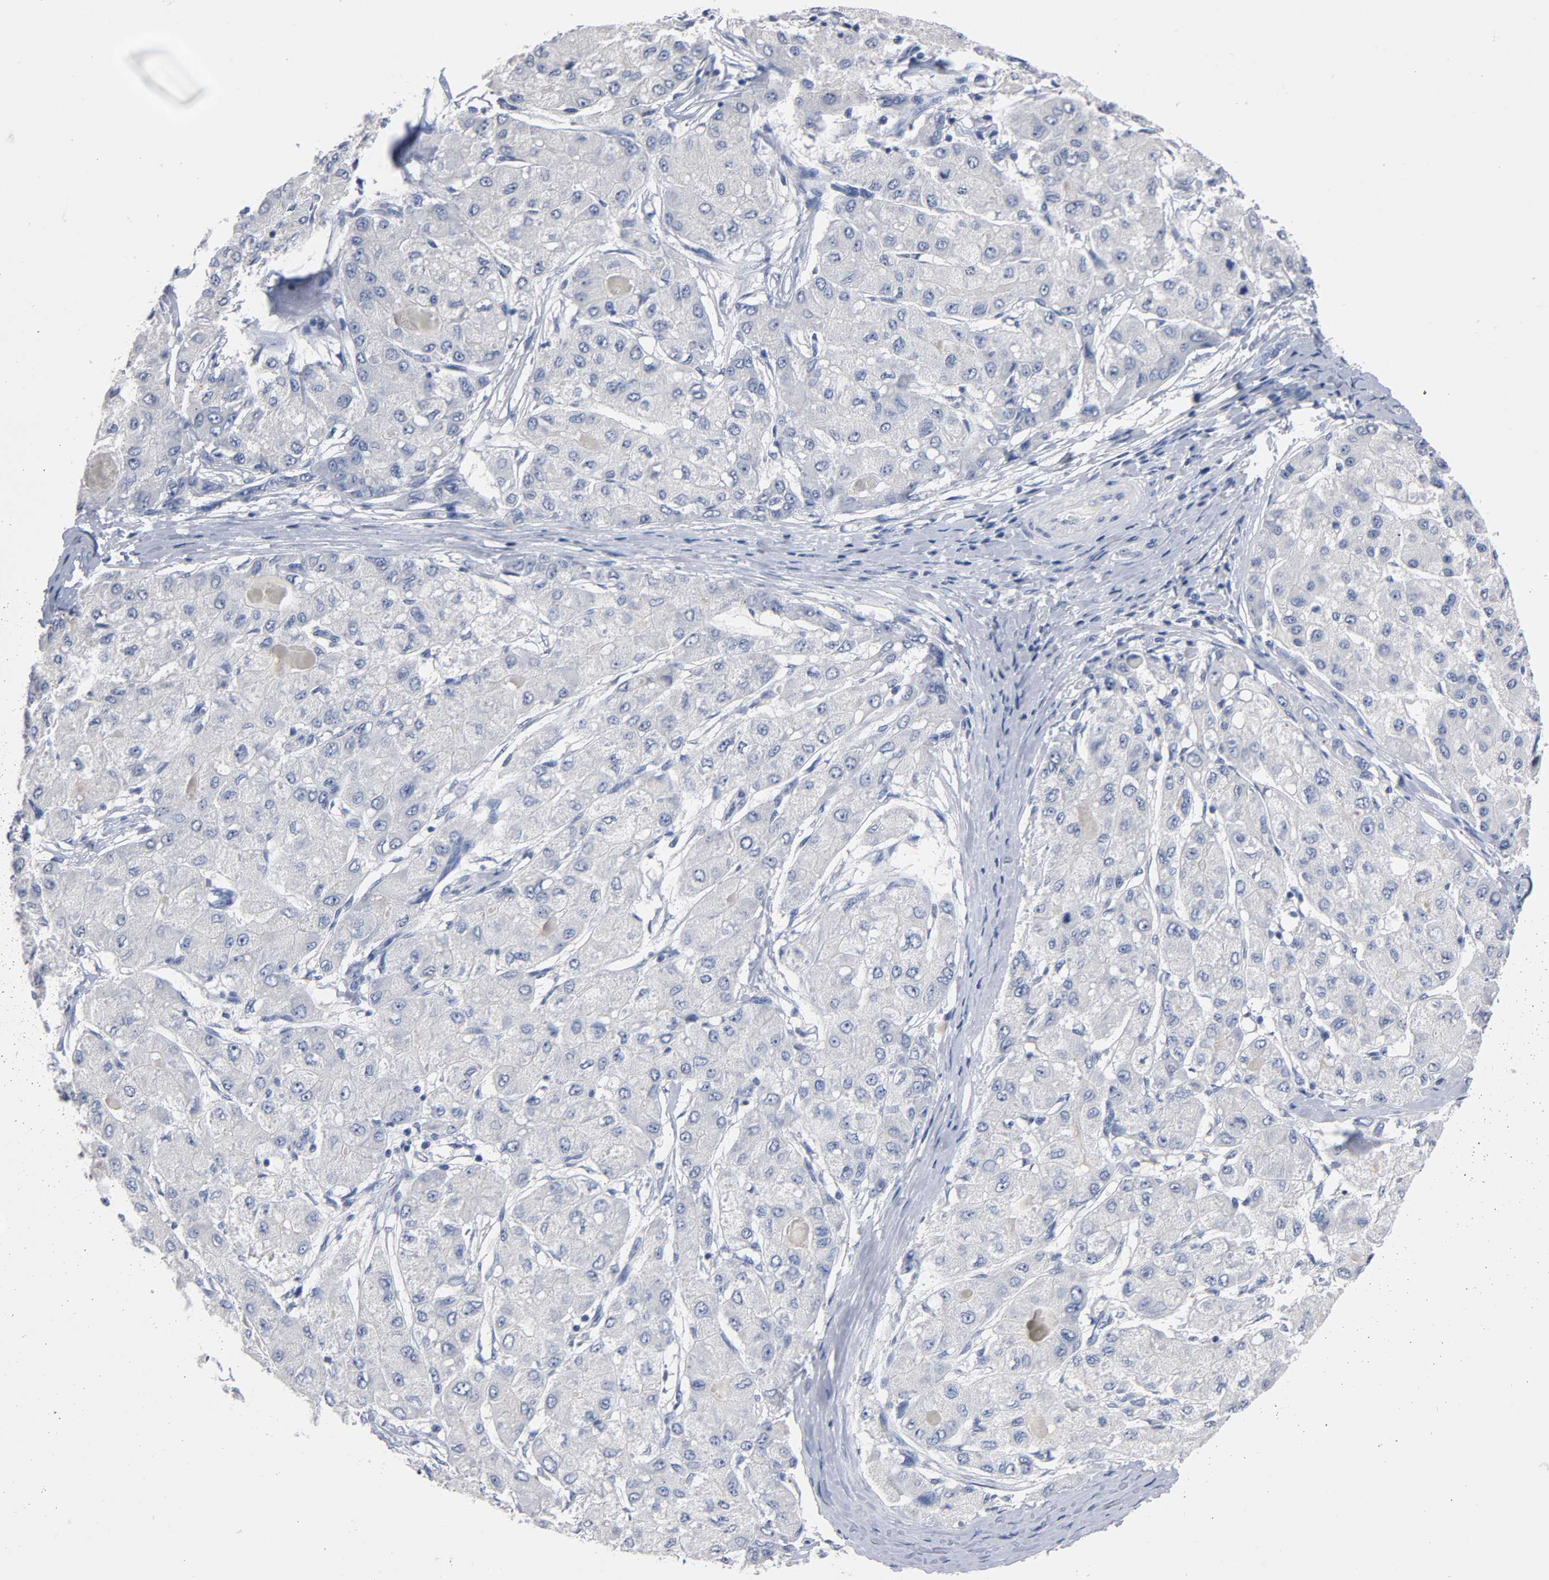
{"staining": {"intensity": "negative", "quantity": "none", "location": "none"}, "tissue": "liver cancer", "cell_type": "Tumor cells", "image_type": "cancer", "snomed": [{"axis": "morphology", "description": "Carcinoma, Hepatocellular, NOS"}, {"axis": "topography", "description": "Liver"}], "caption": "This is a histopathology image of immunohistochemistry staining of liver cancer (hepatocellular carcinoma), which shows no expression in tumor cells. (DAB immunohistochemistry, high magnification).", "gene": "ZCCHC13", "patient": {"sex": "male", "age": 80}}